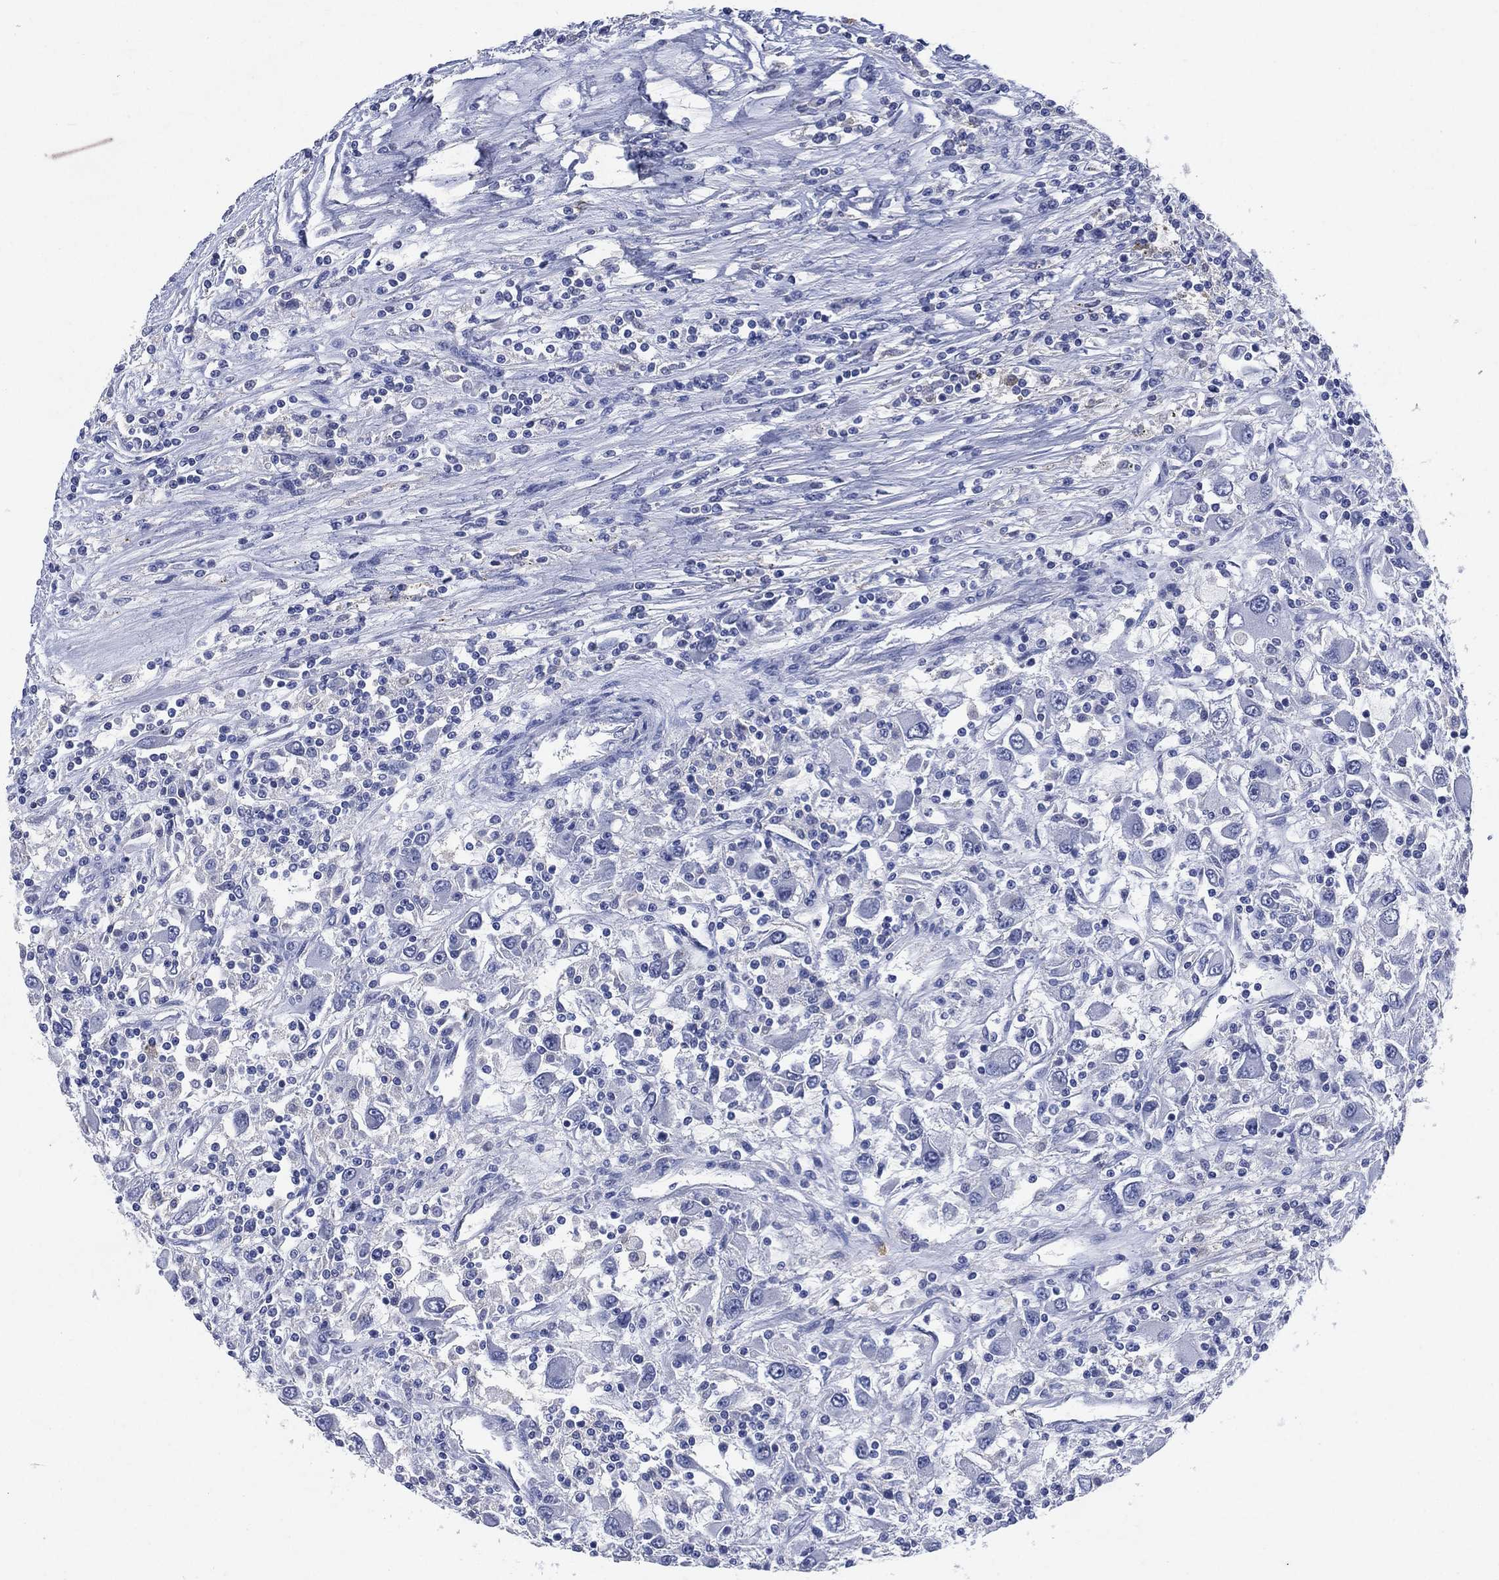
{"staining": {"intensity": "negative", "quantity": "none", "location": "none"}, "tissue": "renal cancer", "cell_type": "Tumor cells", "image_type": "cancer", "snomed": [{"axis": "morphology", "description": "Adenocarcinoma, NOS"}, {"axis": "topography", "description": "Kidney"}], "caption": "Immunohistochemistry photomicrograph of renal cancer stained for a protein (brown), which demonstrates no positivity in tumor cells.", "gene": "FSCN2", "patient": {"sex": "female", "age": 67}}